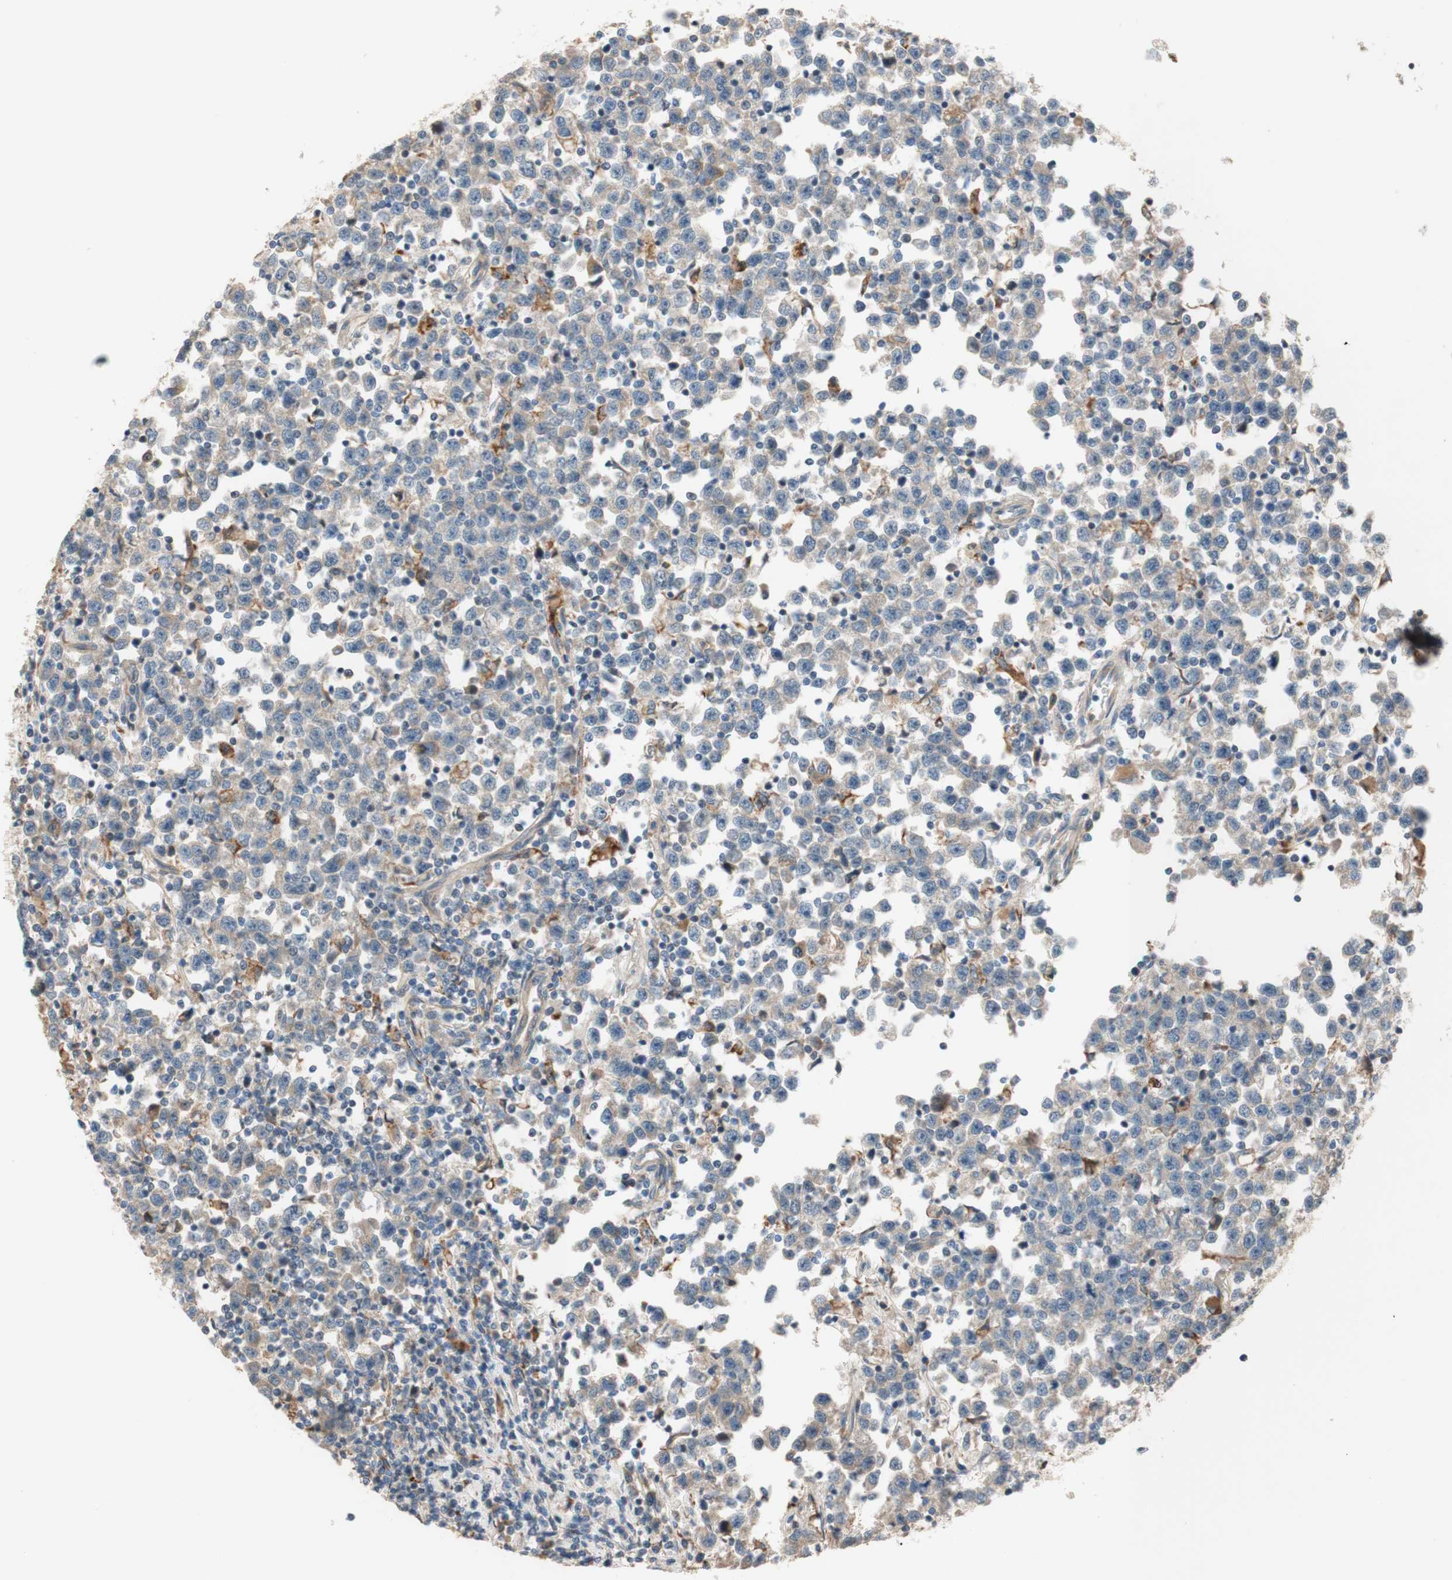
{"staining": {"intensity": "weak", "quantity": ">75%", "location": "cytoplasmic/membranous"}, "tissue": "testis cancer", "cell_type": "Tumor cells", "image_type": "cancer", "snomed": [{"axis": "morphology", "description": "Seminoma, NOS"}, {"axis": "topography", "description": "Testis"}], "caption": "Brown immunohistochemical staining in seminoma (testis) shows weak cytoplasmic/membranous positivity in approximately >75% of tumor cells.", "gene": "PTPN21", "patient": {"sex": "male", "age": 43}}